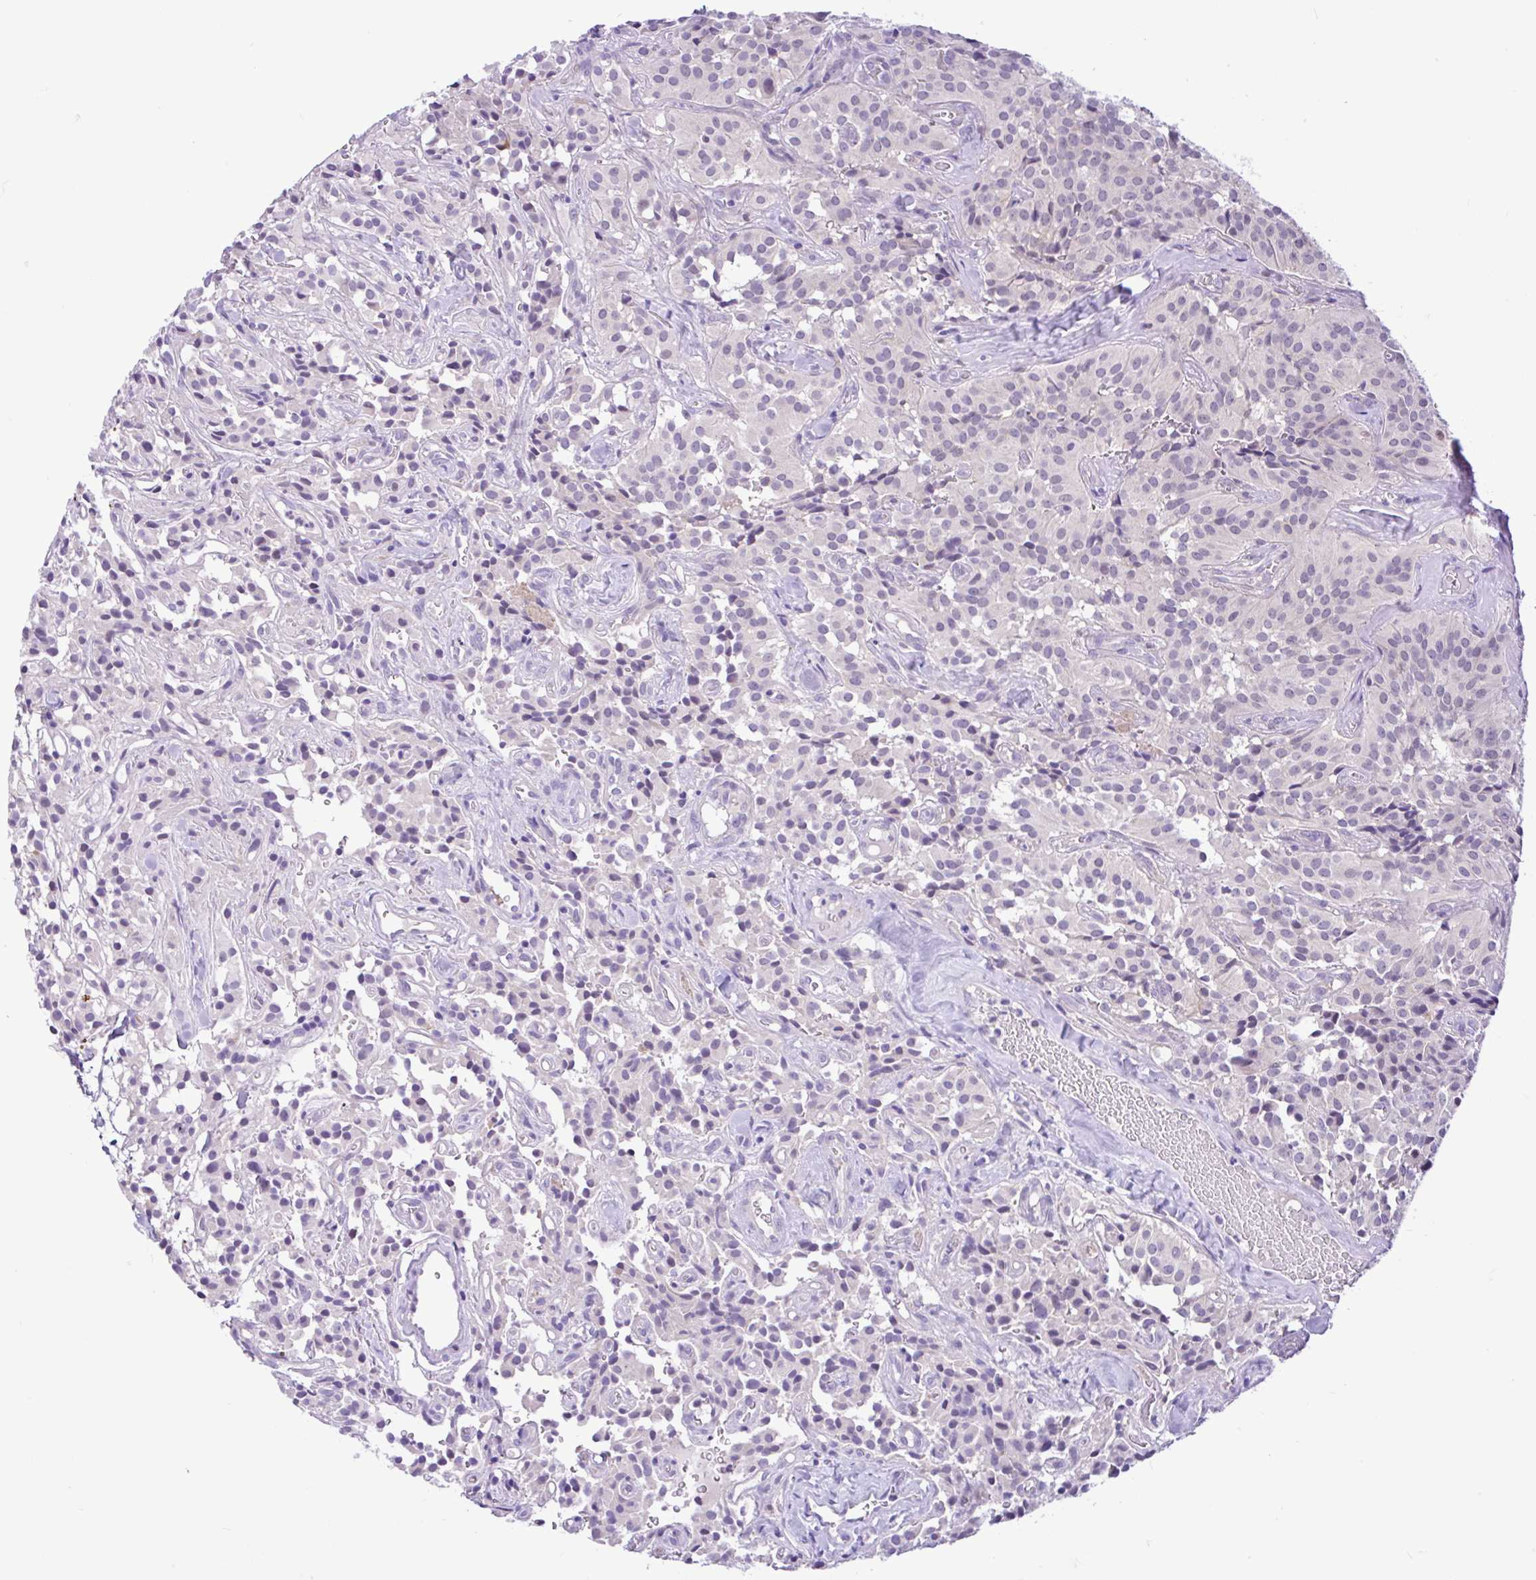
{"staining": {"intensity": "negative", "quantity": "none", "location": "none"}, "tissue": "glioma", "cell_type": "Tumor cells", "image_type": "cancer", "snomed": [{"axis": "morphology", "description": "Glioma, malignant, Low grade"}, {"axis": "topography", "description": "Brain"}], "caption": "This is a photomicrograph of IHC staining of glioma, which shows no staining in tumor cells. (Brightfield microscopy of DAB (3,3'-diaminobenzidine) IHC at high magnification).", "gene": "ANO4", "patient": {"sex": "male", "age": 42}}